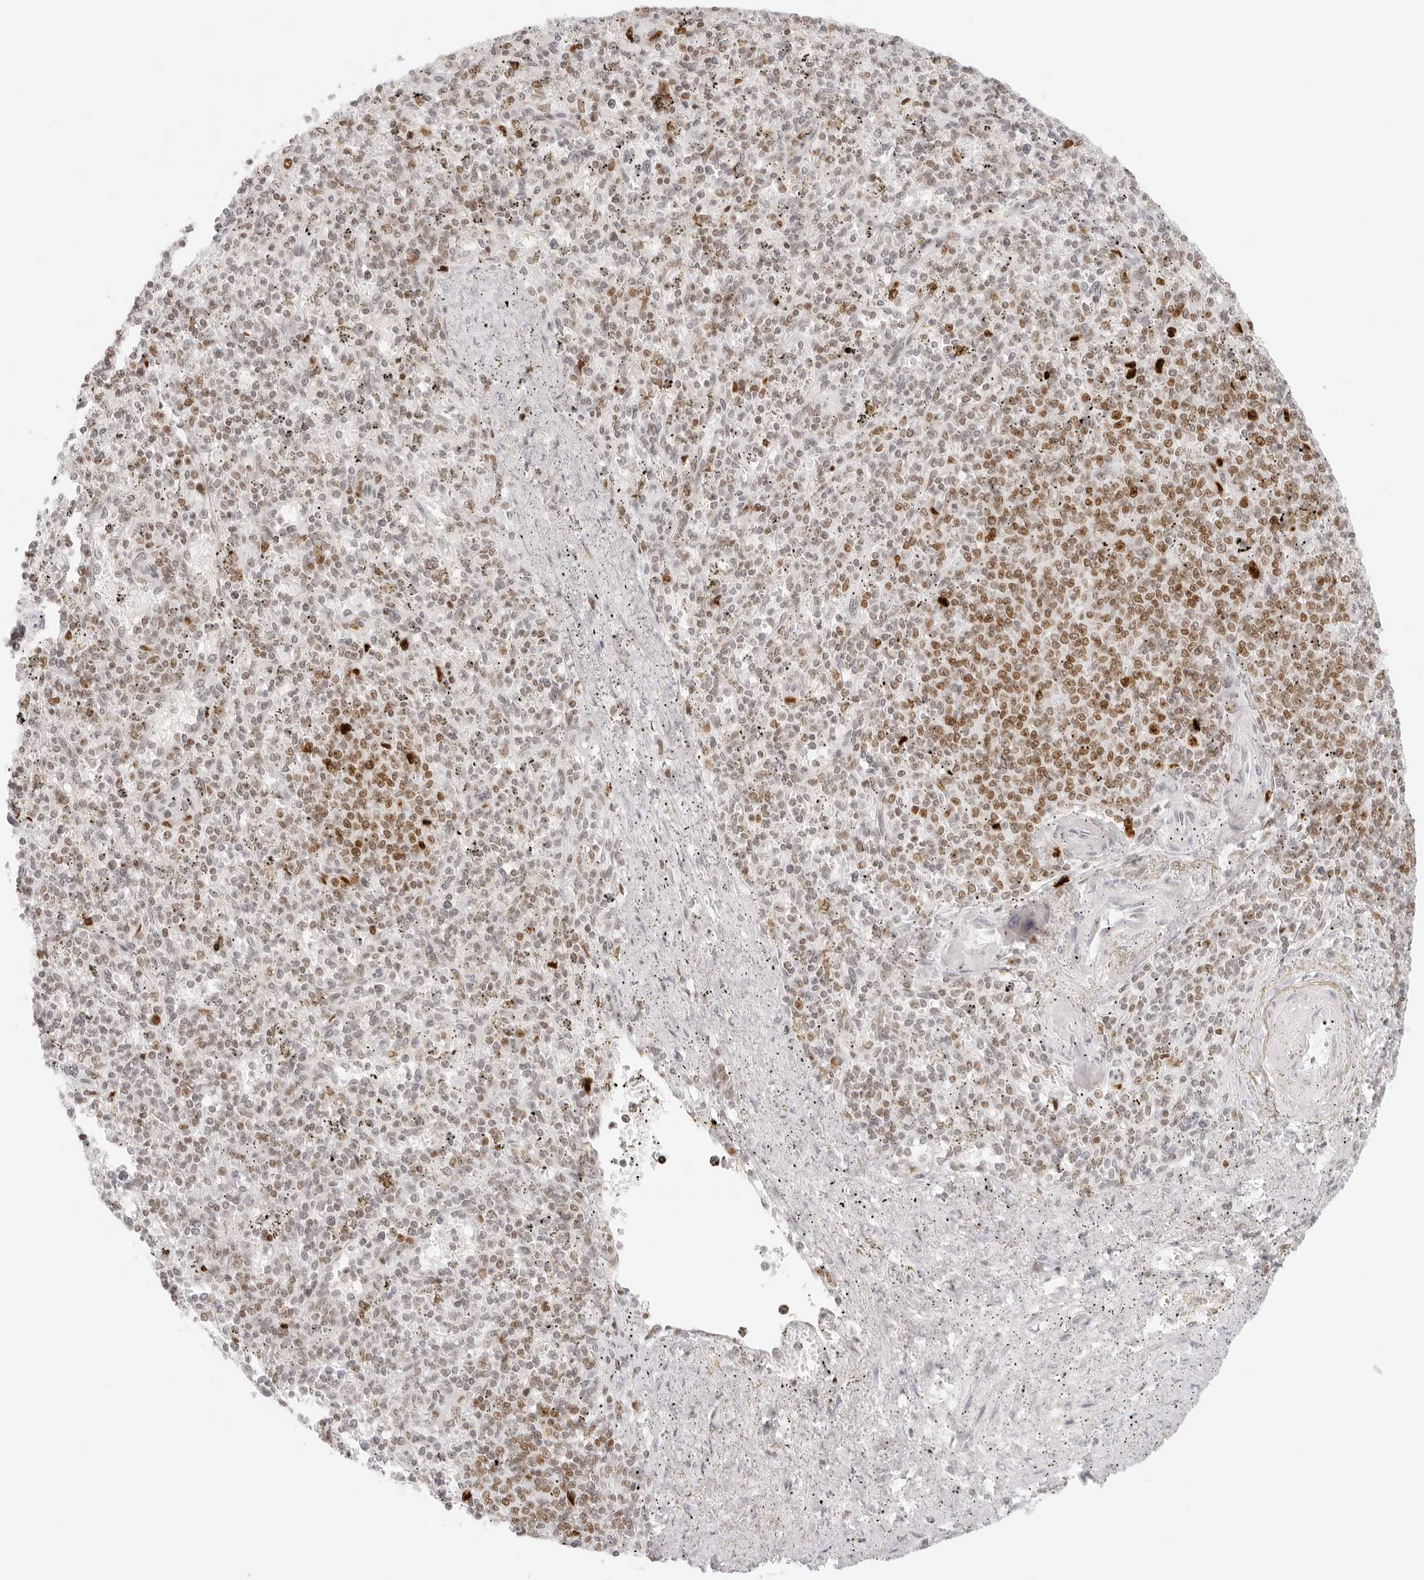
{"staining": {"intensity": "moderate", "quantity": "25%-75%", "location": "nuclear"}, "tissue": "spleen", "cell_type": "Cells in red pulp", "image_type": "normal", "snomed": [{"axis": "morphology", "description": "Normal tissue, NOS"}, {"axis": "topography", "description": "Spleen"}], "caption": "Human spleen stained for a protein (brown) demonstrates moderate nuclear positive staining in about 25%-75% of cells in red pulp.", "gene": "RCC1", "patient": {"sex": "male", "age": 72}}